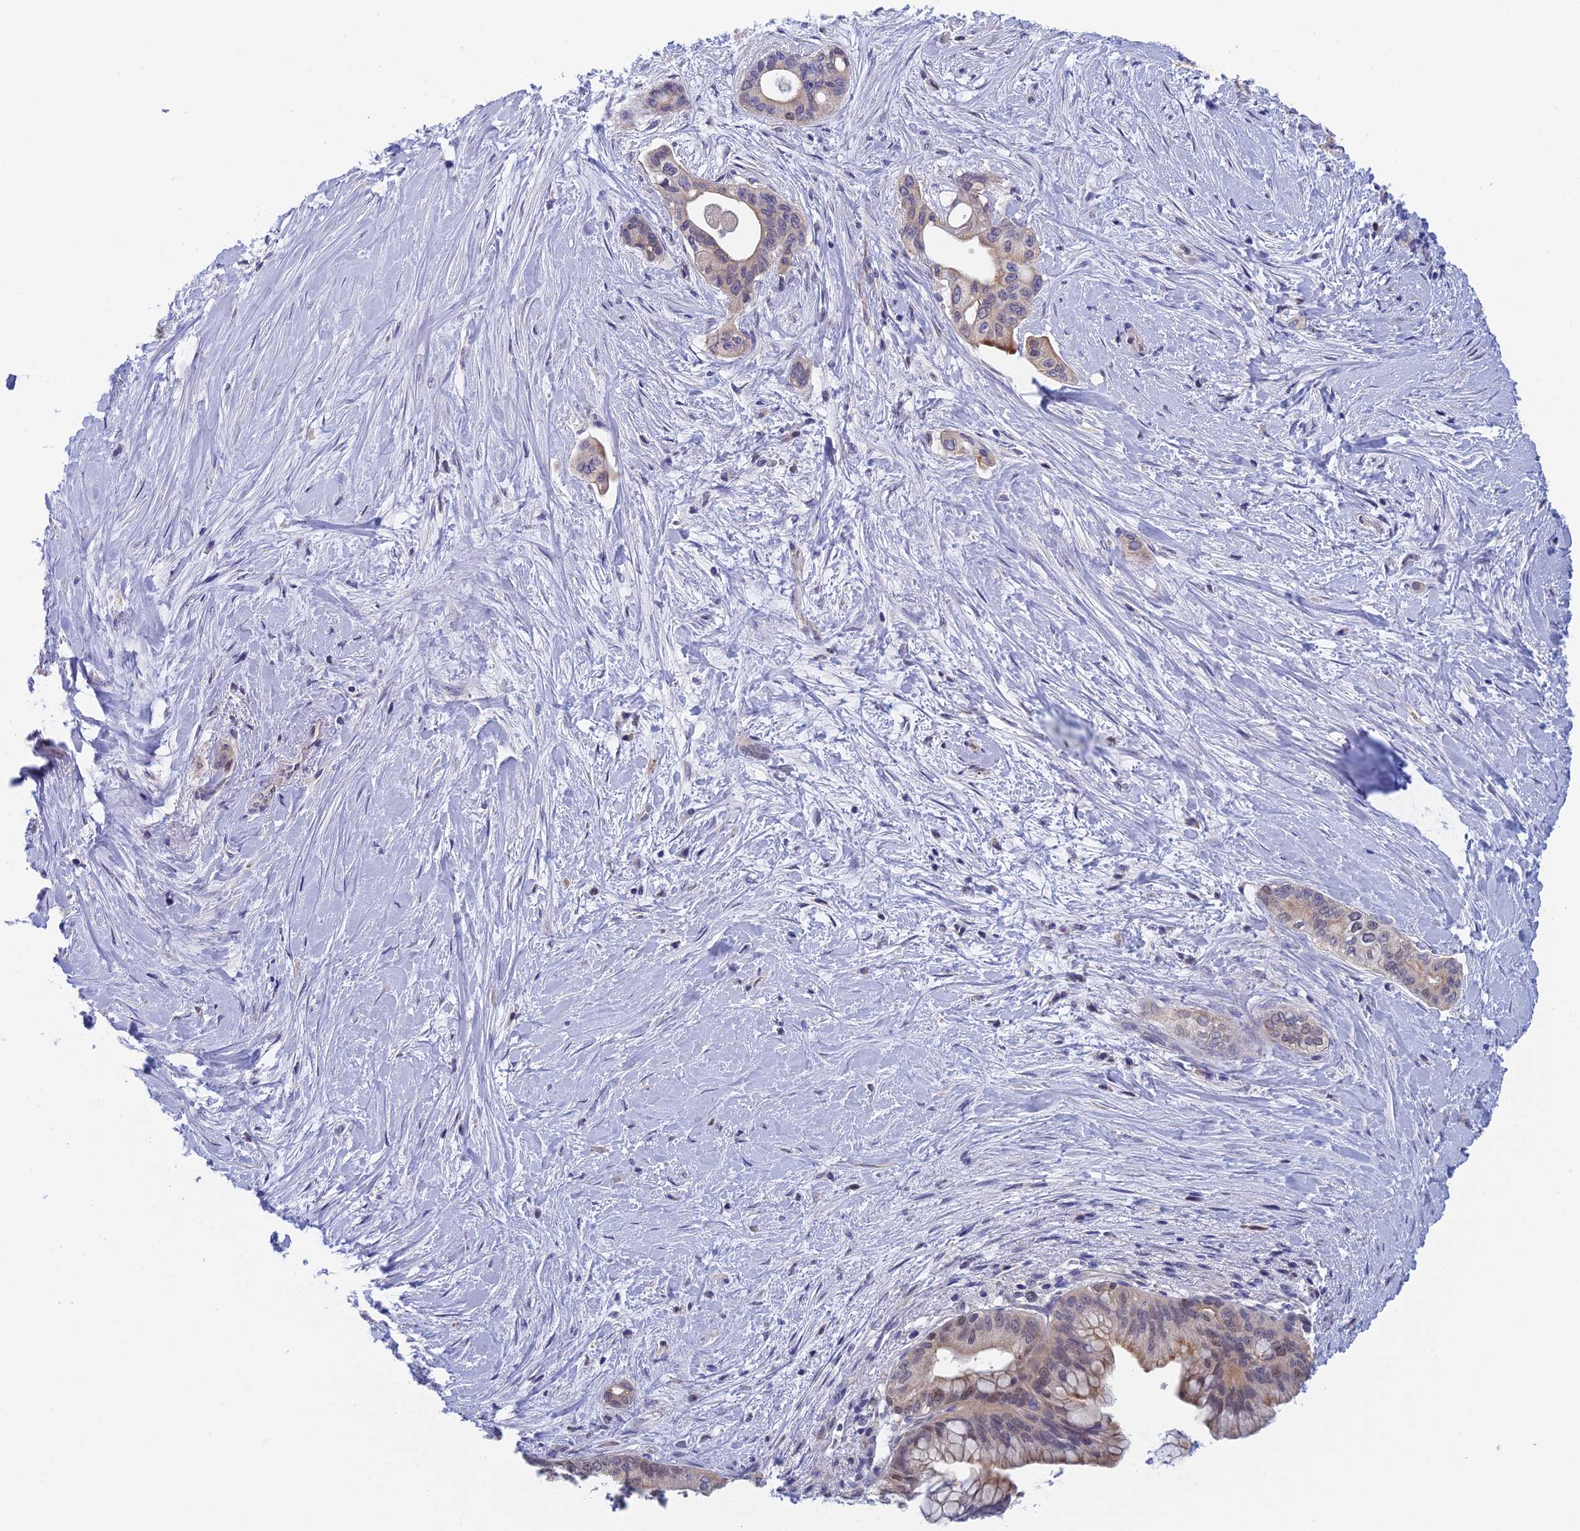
{"staining": {"intensity": "moderate", "quantity": "<25%", "location": "cytoplasmic/membranous"}, "tissue": "pancreatic cancer", "cell_type": "Tumor cells", "image_type": "cancer", "snomed": [{"axis": "morphology", "description": "Adenocarcinoma, NOS"}, {"axis": "topography", "description": "Pancreas"}], "caption": "Immunohistochemistry histopathology image of neoplastic tissue: pancreatic adenocarcinoma stained using IHC shows low levels of moderate protein expression localized specifically in the cytoplasmic/membranous of tumor cells, appearing as a cytoplasmic/membranous brown color.", "gene": "GIPC1", "patient": {"sex": "male", "age": 46}}